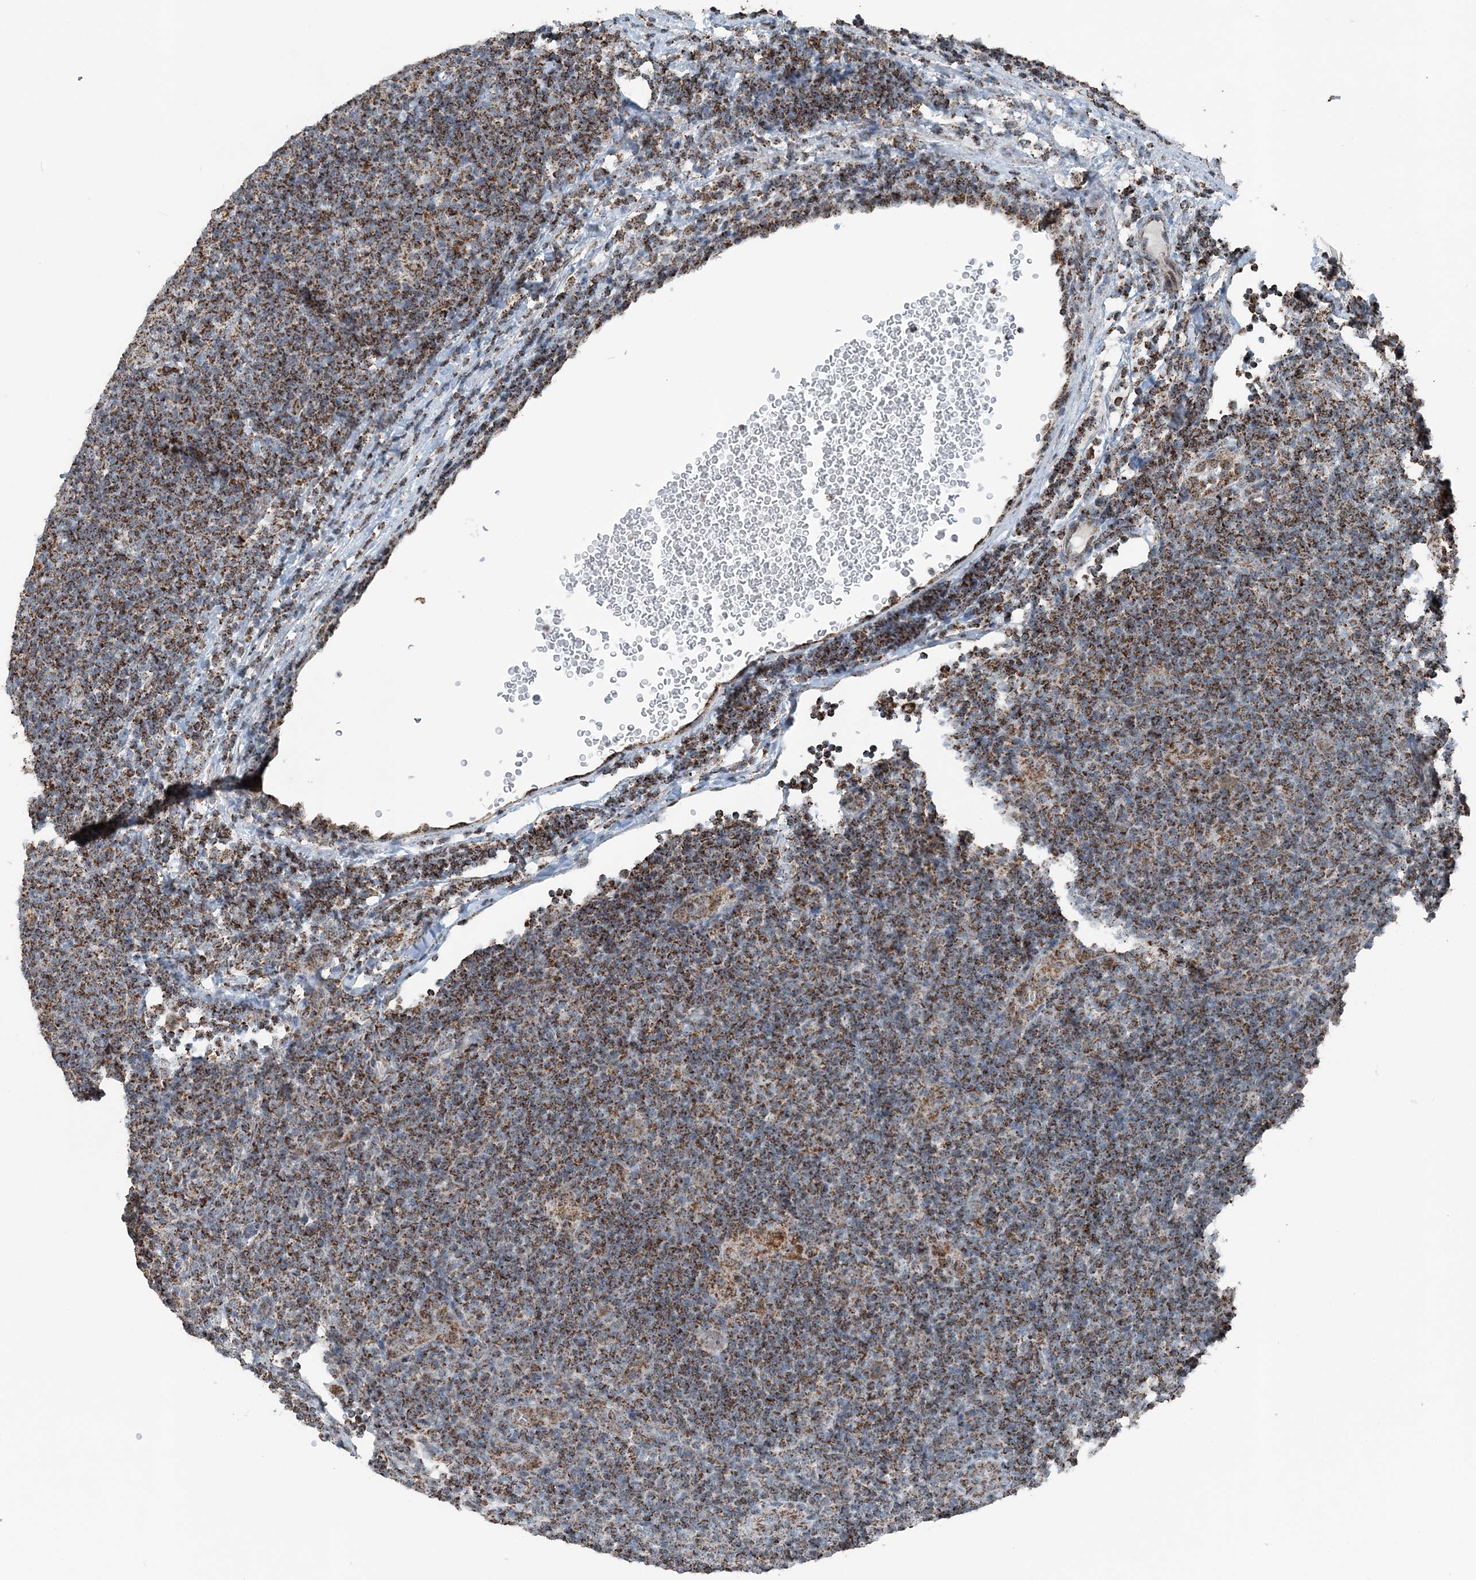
{"staining": {"intensity": "weak", "quantity": ">75%", "location": "cytoplasmic/membranous"}, "tissue": "lymphoma", "cell_type": "Tumor cells", "image_type": "cancer", "snomed": [{"axis": "morphology", "description": "Hodgkin's disease, NOS"}, {"axis": "topography", "description": "Lymph node"}], "caption": "Hodgkin's disease stained with DAB immunohistochemistry (IHC) shows low levels of weak cytoplasmic/membranous expression in about >75% of tumor cells.", "gene": "SUCLG1", "patient": {"sex": "female", "age": 57}}